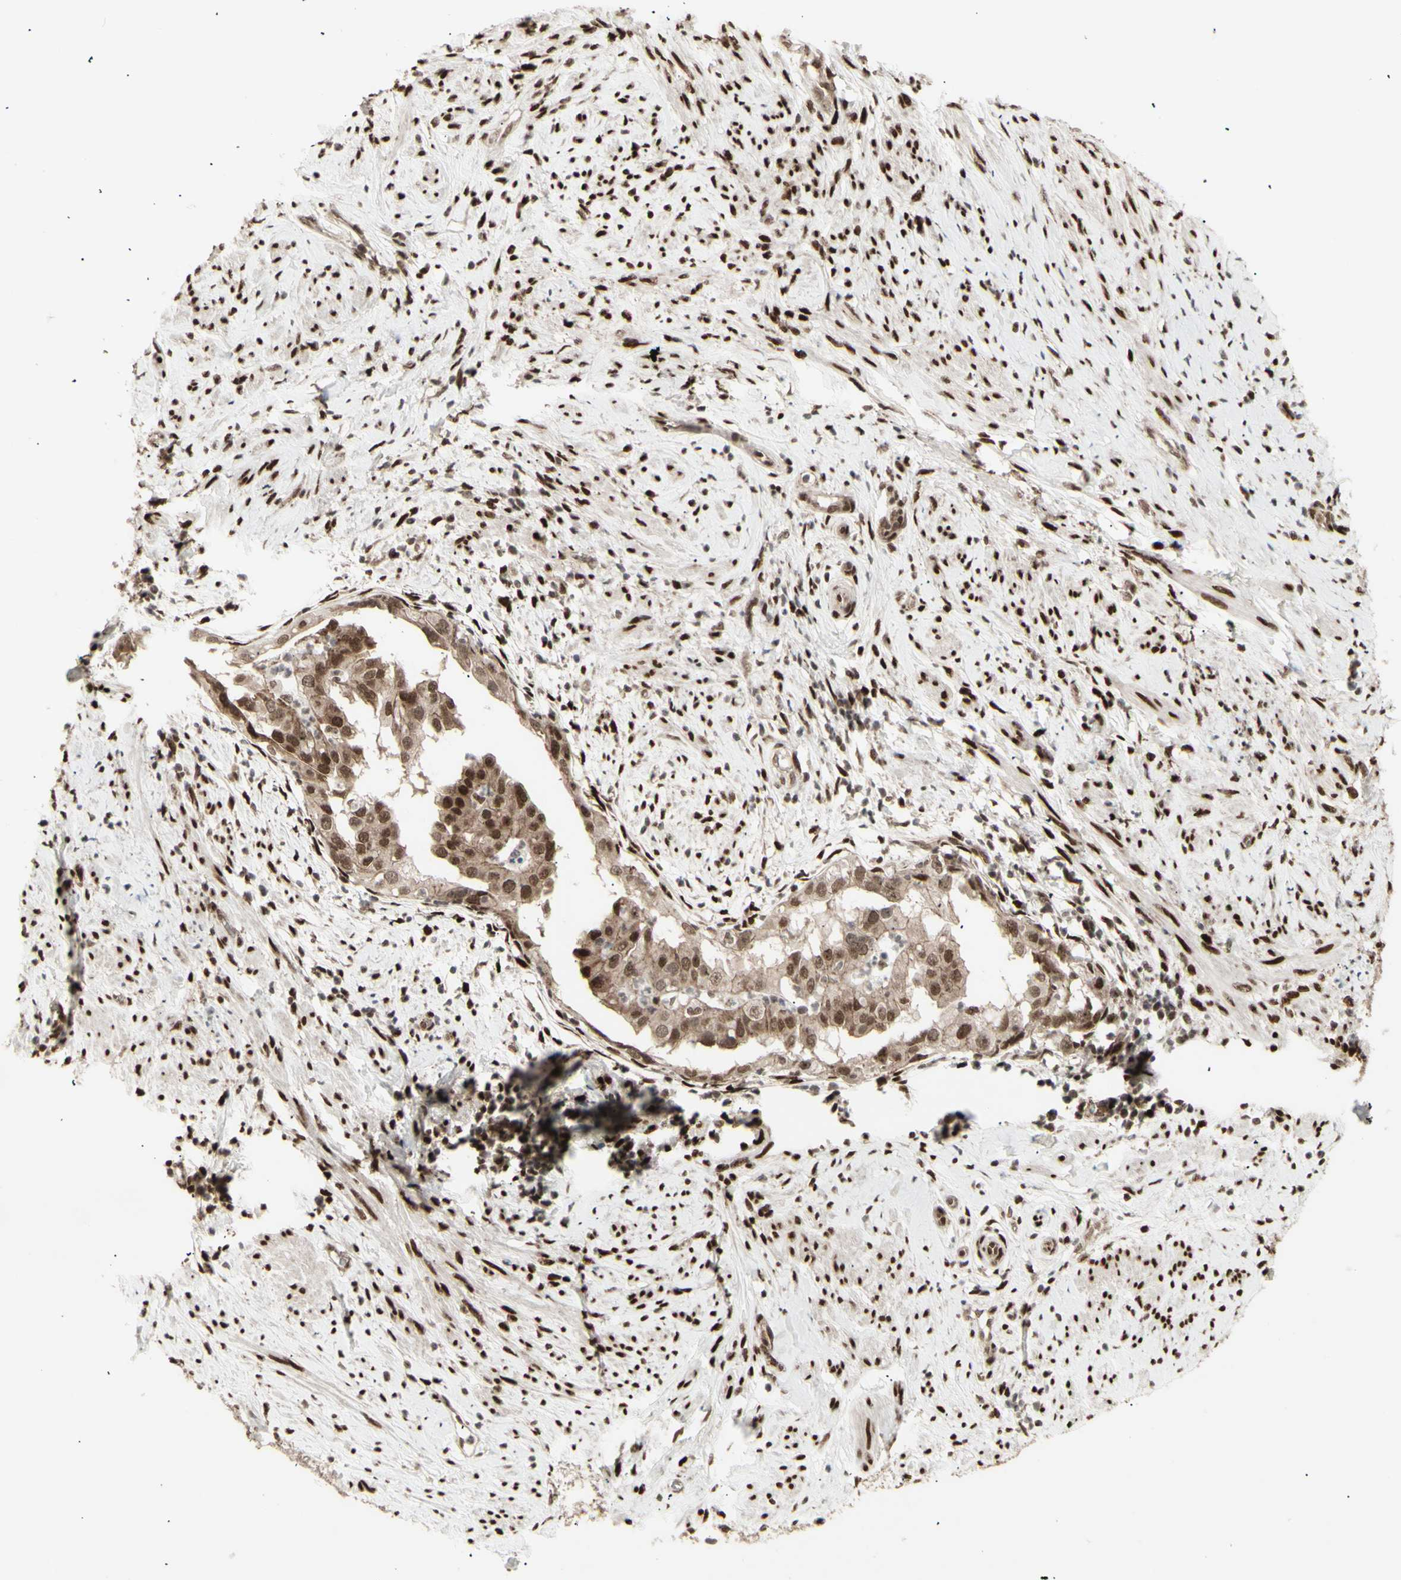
{"staining": {"intensity": "moderate", "quantity": ">75%", "location": "cytoplasmic/membranous,nuclear"}, "tissue": "endometrial cancer", "cell_type": "Tumor cells", "image_type": "cancer", "snomed": [{"axis": "morphology", "description": "Adenocarcinoma, NOS"}, {"axis": "topography", "description": "Endometrium"}], "caption": "Approximately >75% of tumor cells in human endometrial adenocarcinoma reveal moderate cytoplasmic/membranous and nuclear protein positivity as visualized by brown immunohistochemical staining.", "gene": "CBX1", "patient": {"sex": "female", "age": 85}}